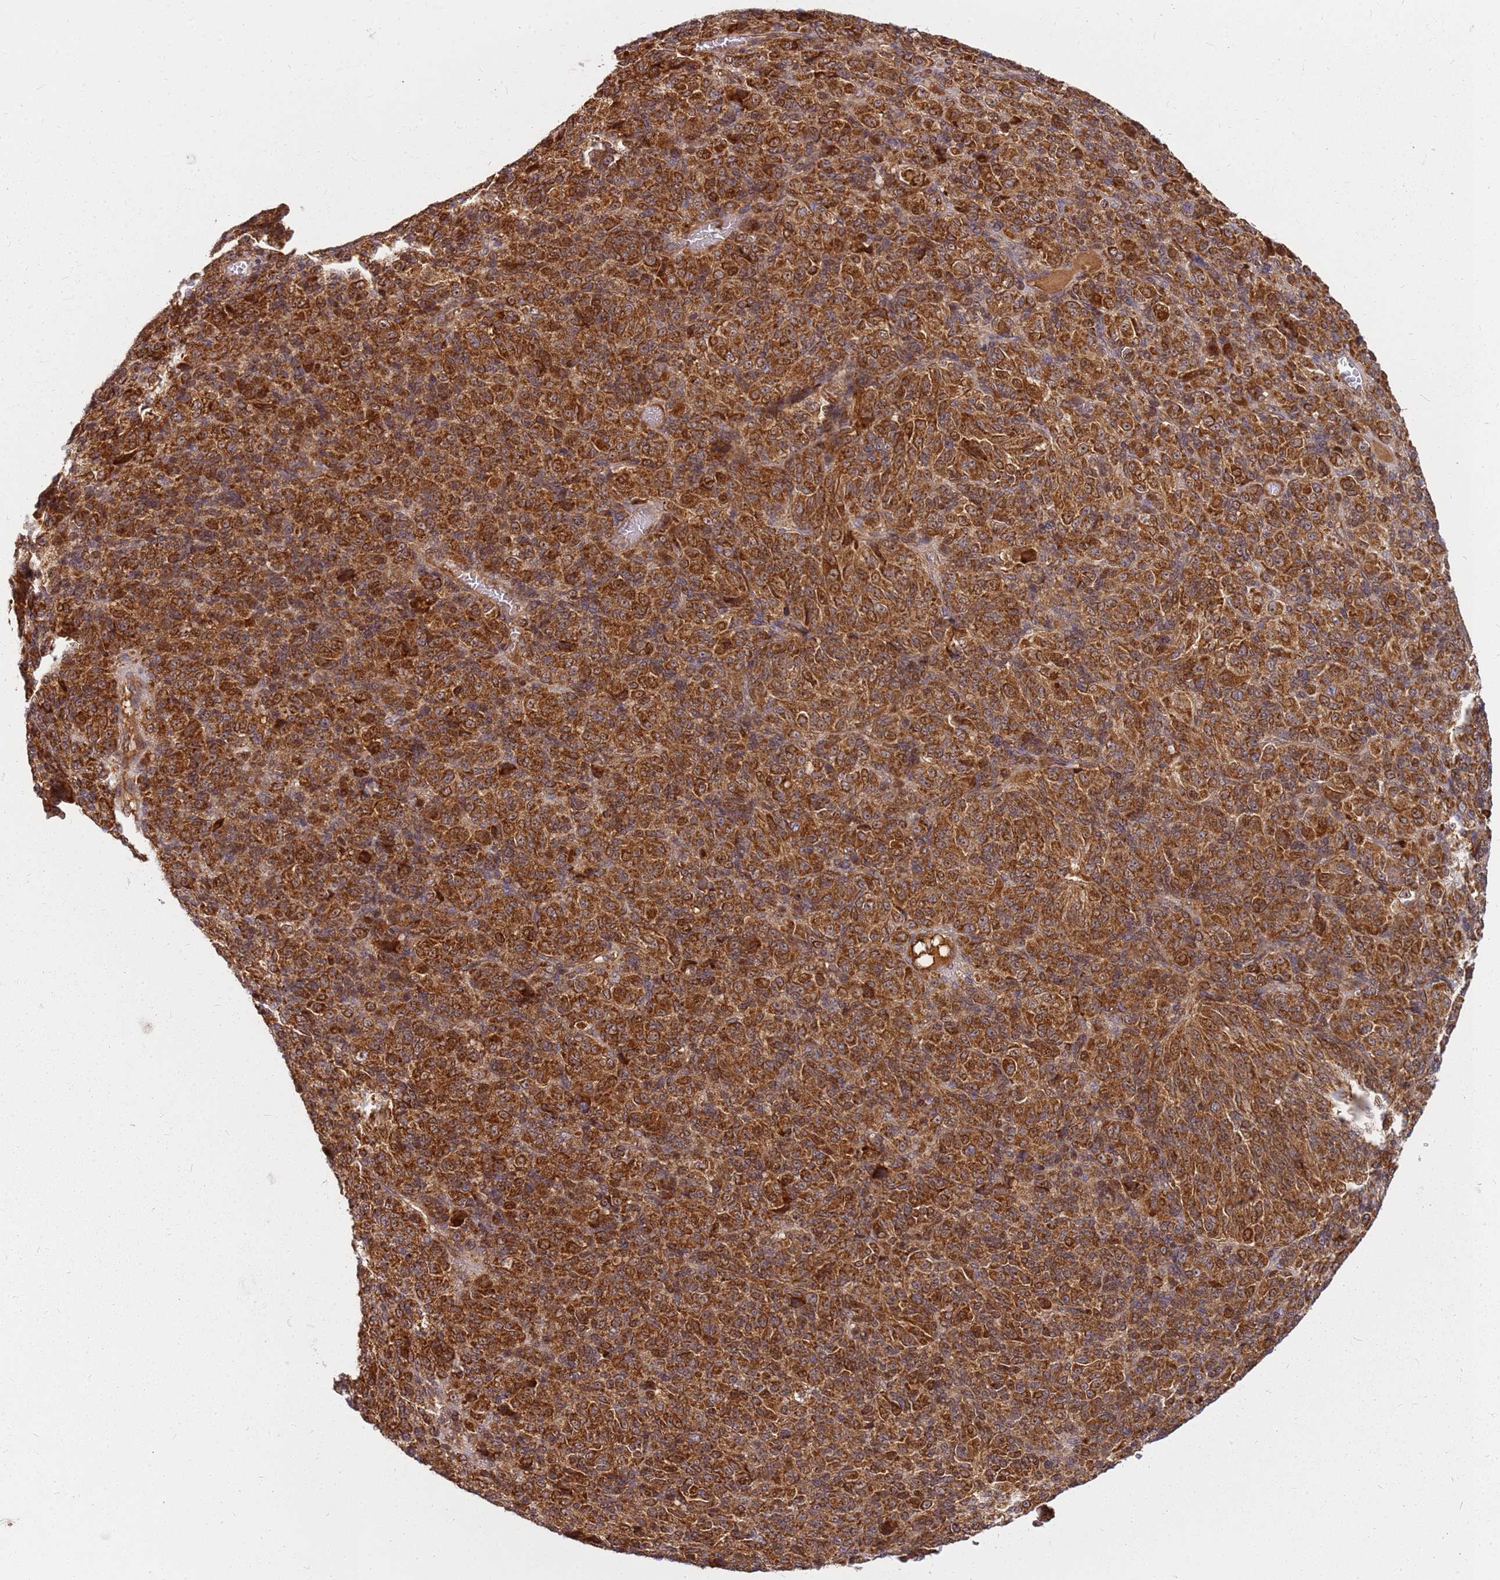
{"staining": {"intensity": "strong", "quantity": ">75%", "location": "cytoplasmic/membranous"}, "tissue": "melanoma", "cell_type": "Tumor cells", "image_type": "cancer", "snomed": [{"axis": "morphology", "description": "Malignant melanoma, Metastatic site"}, {"axis": "topography", "description": "Brain"}], "caption": "Immunohistochemical staining of human malignant melanoma (metastatic site) shows strong cytoplasmic/membranous protein expression in approximately >75% of tumor cells.", "gene": "CCDC159", "patient": {"sex": "female", "age": 56}}